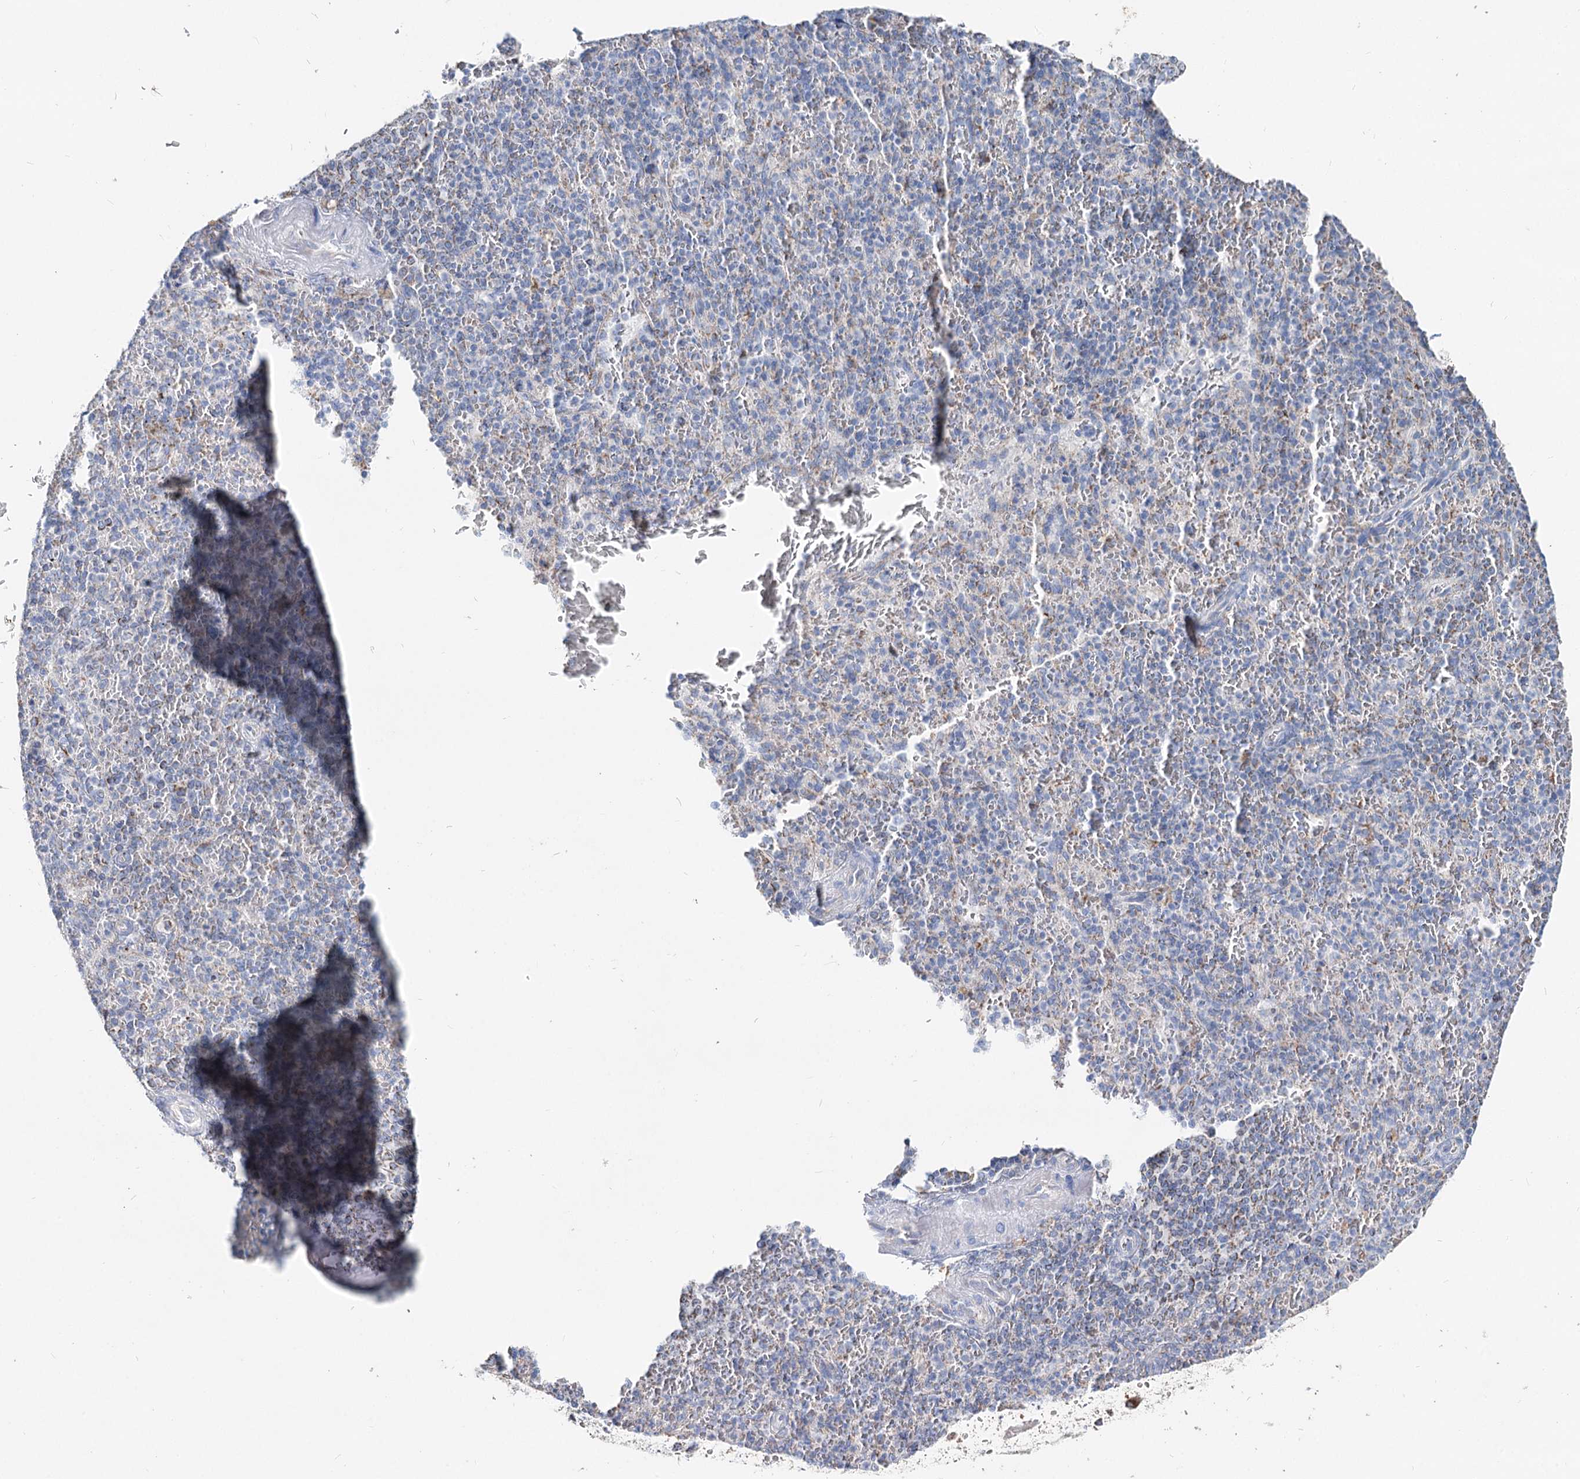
{"staining": {"intensity": "negative", "quantity": "none", "location": "none"}, "tissue": "spleen", "cell_type": "Cells in red pulp", "image_type": "normal", "snomed": [{"axis": "morphology", "description": "Normal tissue, NOS"}, {"axis": "topography", "description": "Spleen"}], "caption": "A histopathology image of human spleen is negative for staining in cells in red pulp. (Stains: DAB (3,3'-diaminobenzidine) immunohistochemistry (IHC) with hematoxylin counter stain, Microscopy: brightfield microscopy at high magnification).", "gene": "MCCC2", "patient": {"sex": "male", "age": 82}}